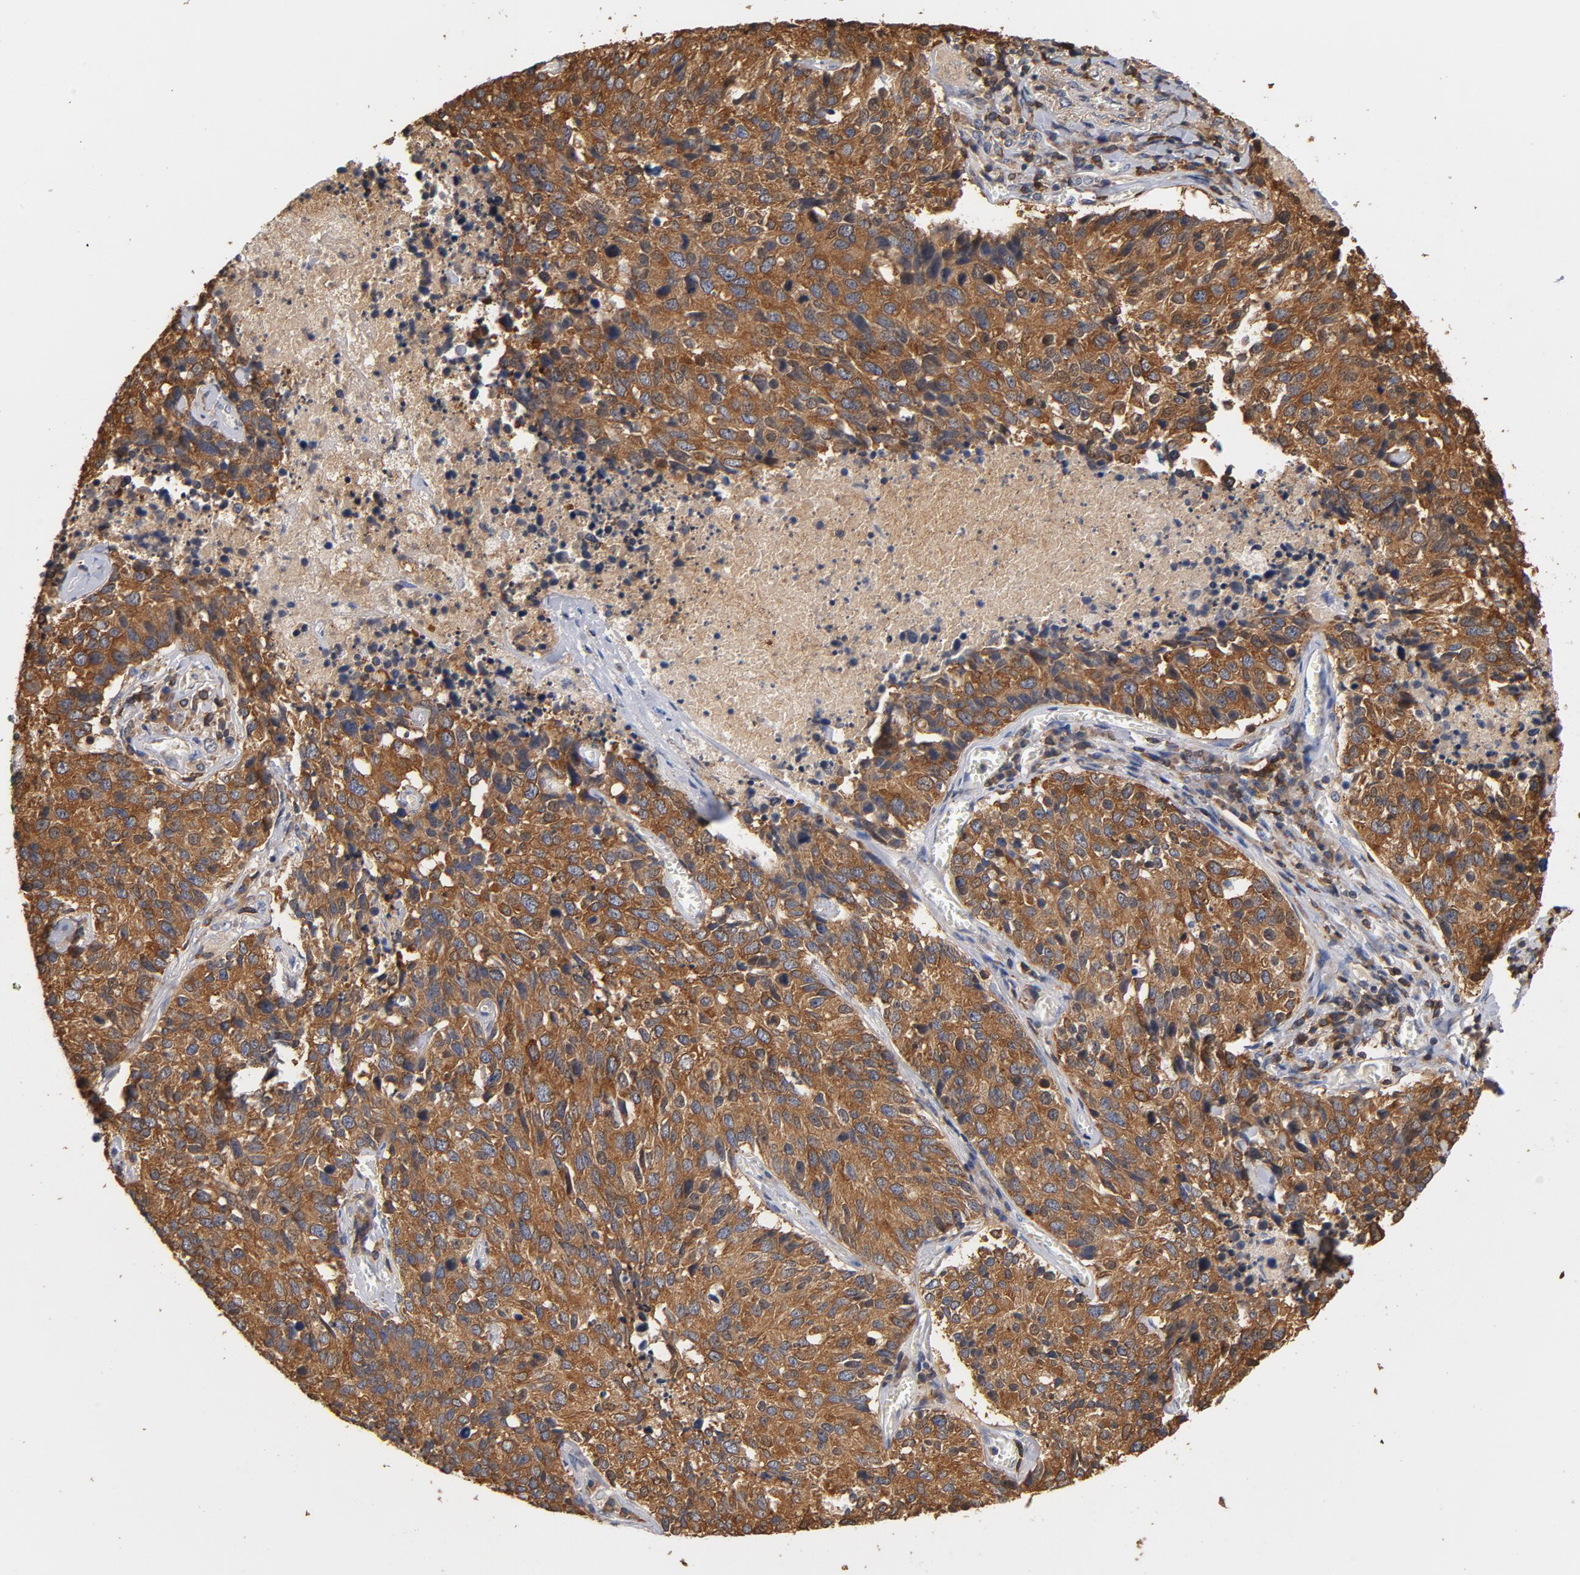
{"staining": {"intensity": "strong", "quantity": ">75%", "location": "cytoplasmic/membranous"}, "tissue": "lung cancer", "cell_type": "Tumor cells", "image_type": "cancer", "snomed": [{"axis": "morphology", "description": "Neoplasm, malignant, NOS"}, {"axis": "topography", "description": "Lung"}], "caption": "The immunohistochemical stain shows strong cytoplasmic/membranous positivity in tumor cells of lung malignant neoplasm tissue.", "gene": "EZR", "patient": {"sex": "female", "age": 76}}